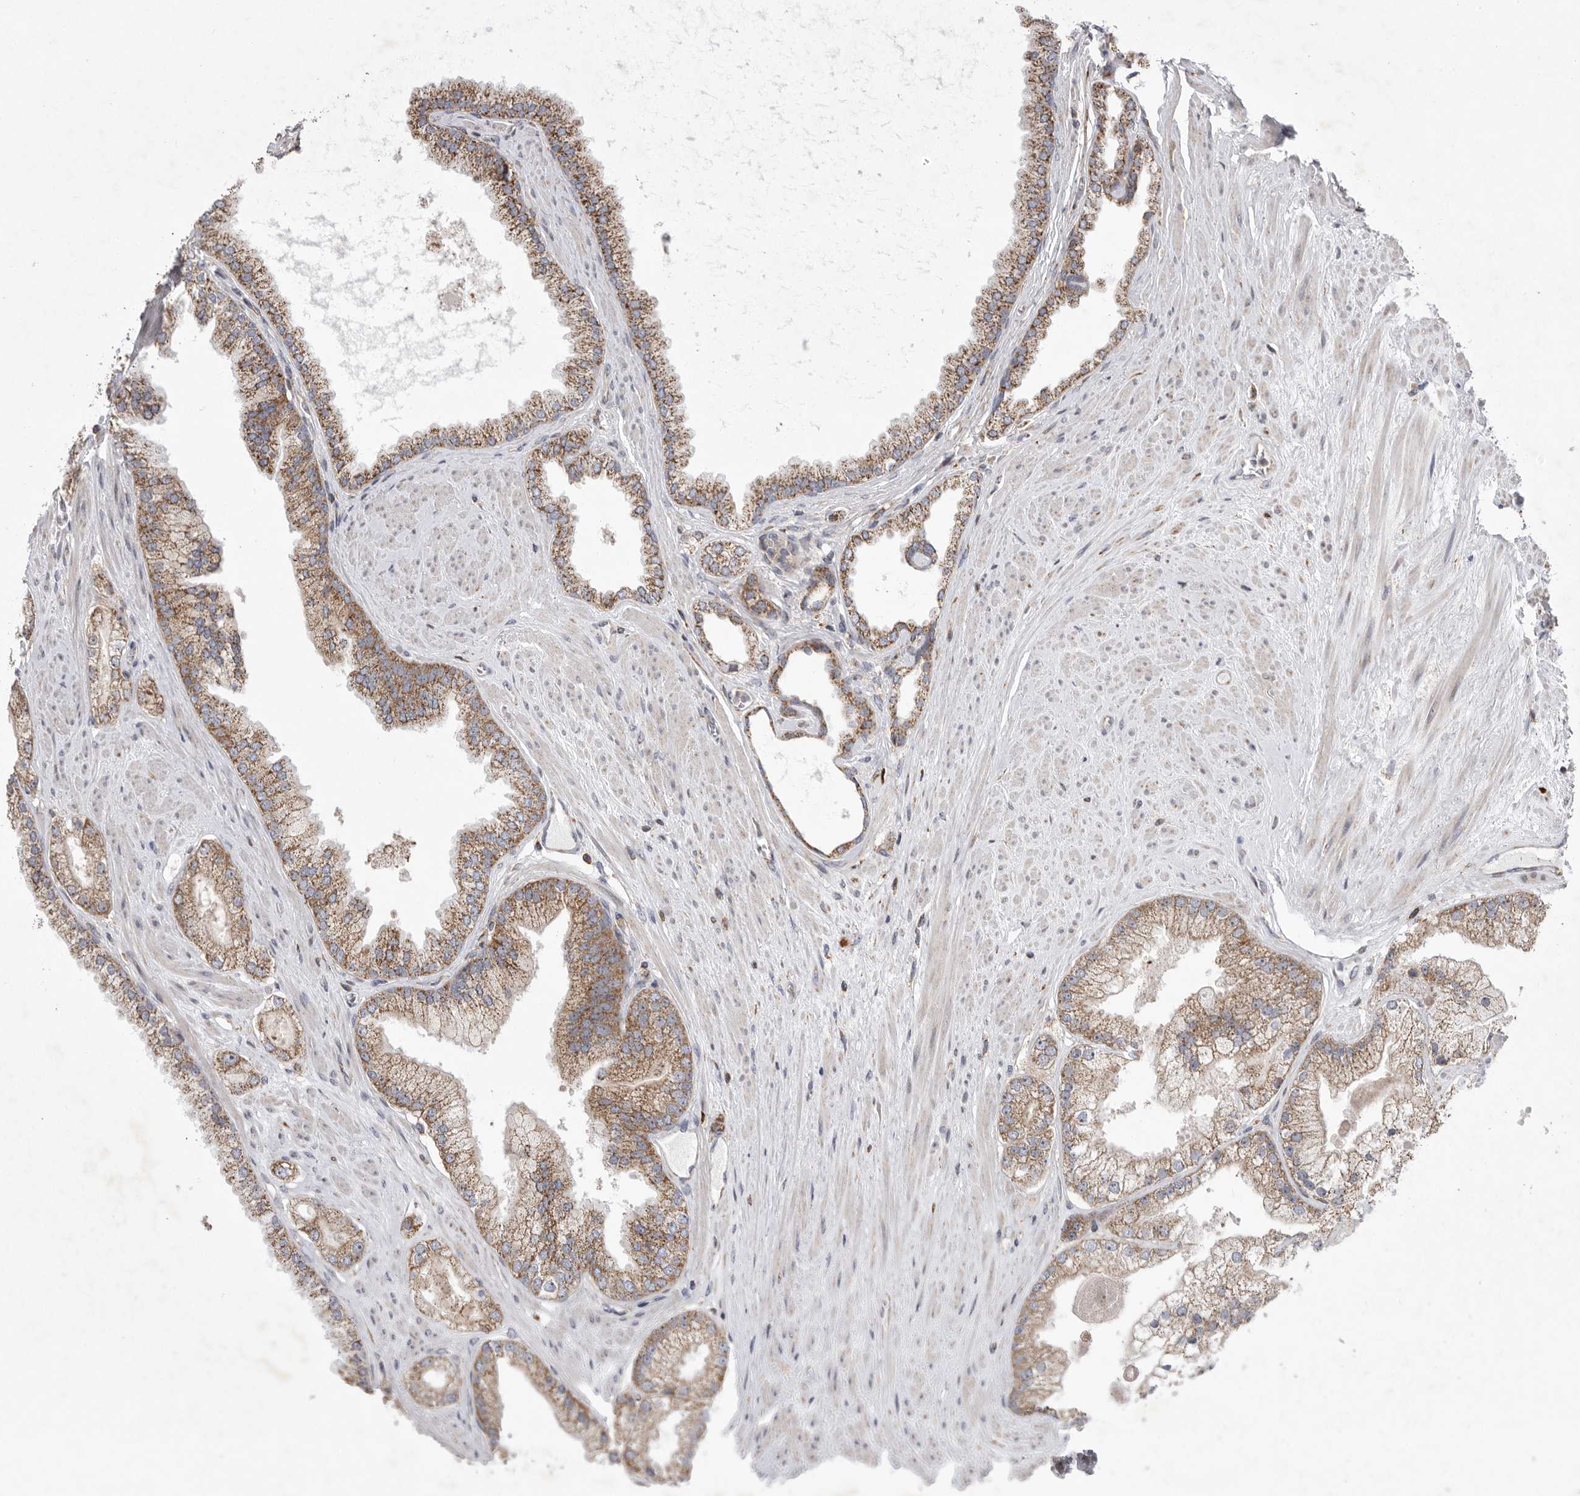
{"staining": {"intensity": "moderate", "quantity": ">75%", "location": "cytoplasmic/membranous"}, "tissue": "prostate cancer", "cell_type": "Tumor cells", "image_type": "cancer", "snomed": [{"axis": "morphology", "description": "Adenocarcinoma, High grade"}, {"axis": "topography", "description": "Prostate"}], "caption": "The histopathology image displays a brown stain indicating the presence of a protein in the cytoplasmic/membranous of tumor cells in prostate cancer. (Stains: DAB in brown, nuclei in blue, Microscopy: brightfield microscopy at high magnification).", "gene": "MPZL1", "patient": {"sex": "male", "age": 58}}